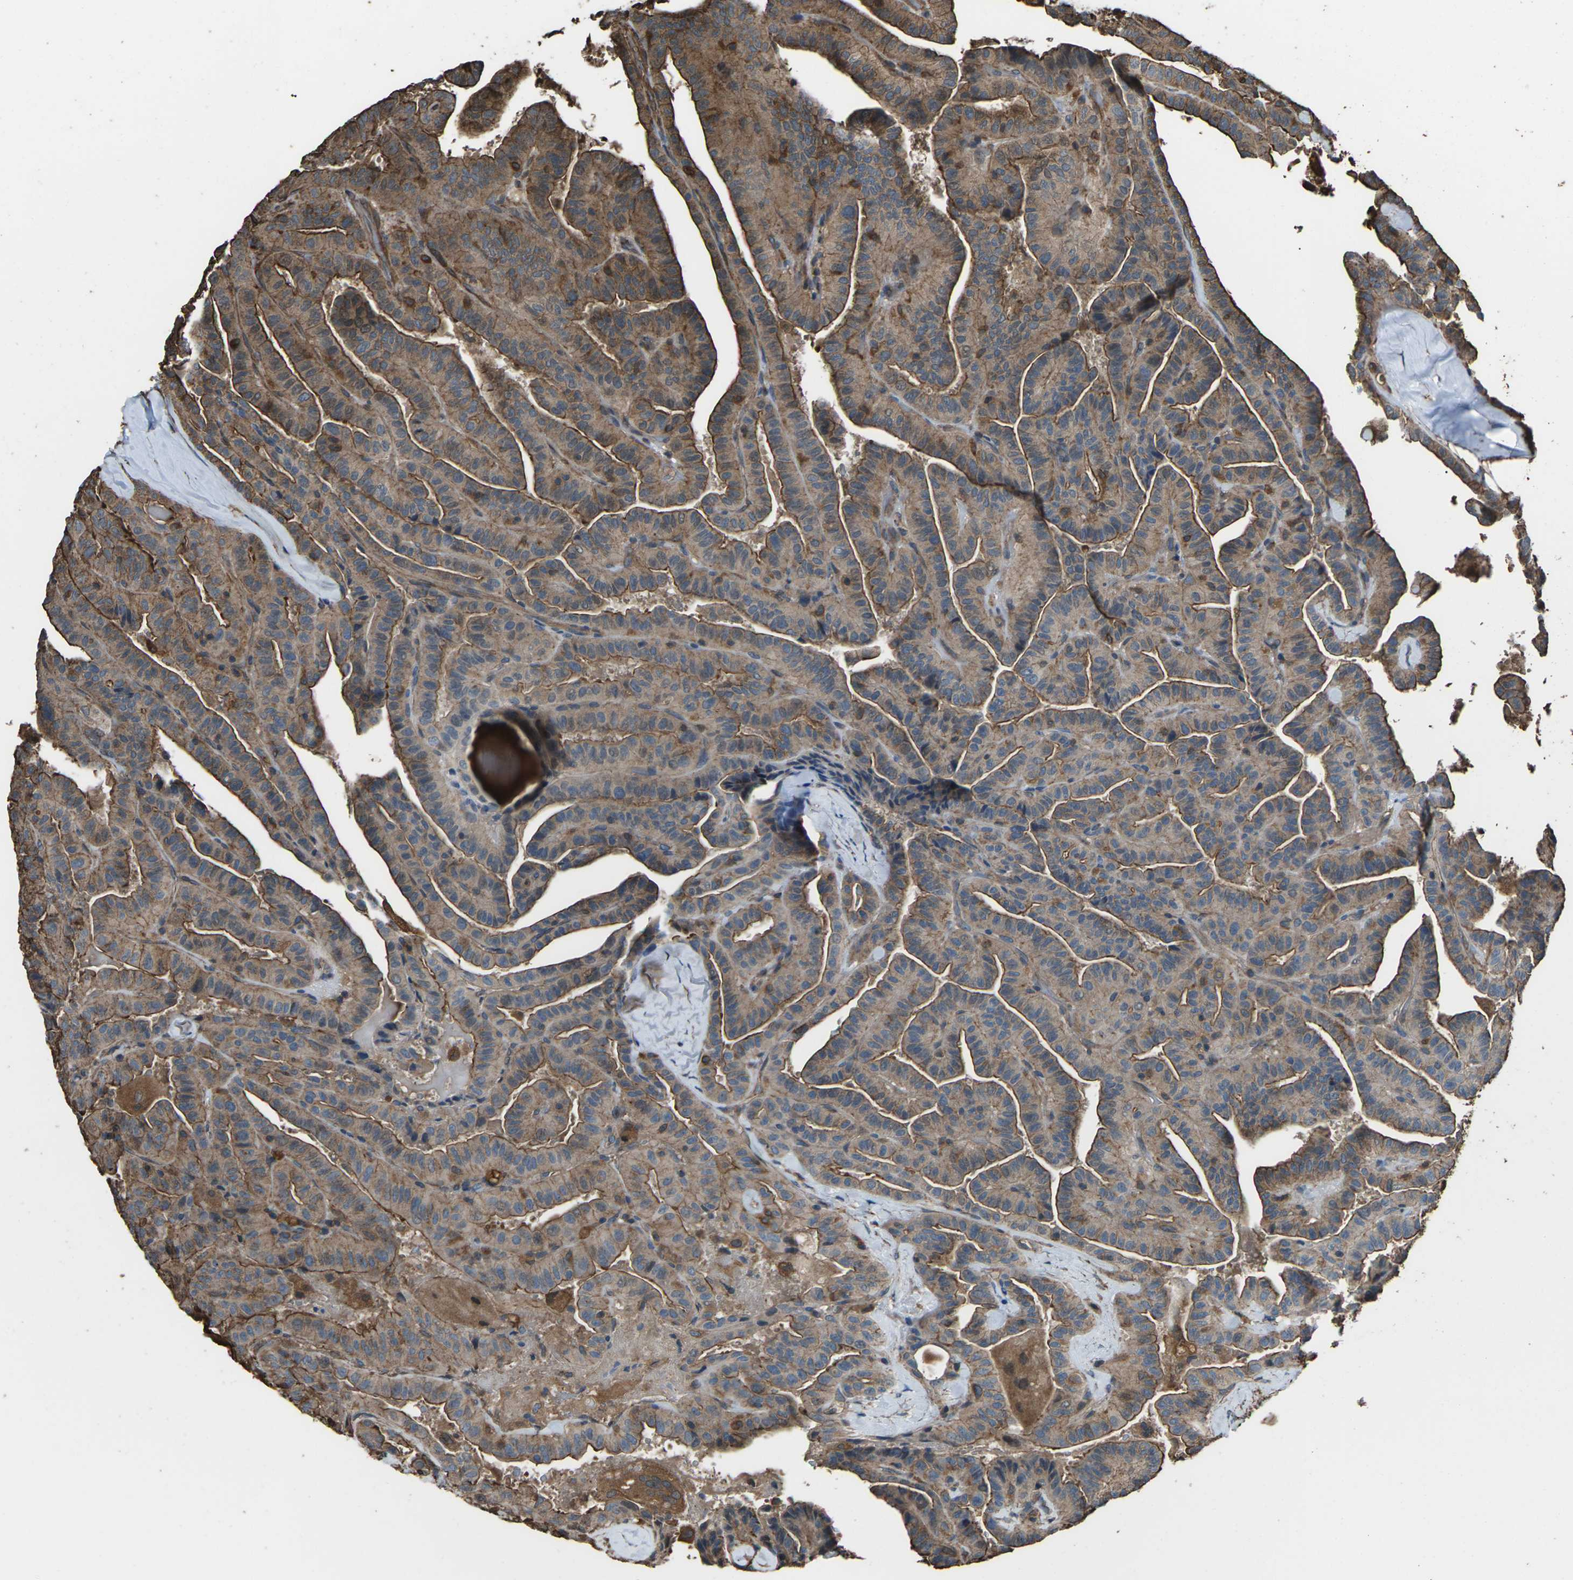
{"staining": {"intensity": "moderate", "quantity": ">75%", "location": "cytoplasmic/membranous"}, "tissue": "thyroid cancer", "cell_type": "Tumor cells", "image_type": "cancer", "snomed": [{"axis": "morphology", "description": "Papillary adenocarcinoma, NOS"}, {"axis": "topography", "description": "Thyroid gland"}], "caption": "Thyroid cancer (papillary adenocarcinoma) stained for a protein (brown) displays moderate cytoplasmic/membranous positive expression in about >75% of tumor cells.", "gene": "DHPS", "patient": {"sex": "male", "age": 77}}